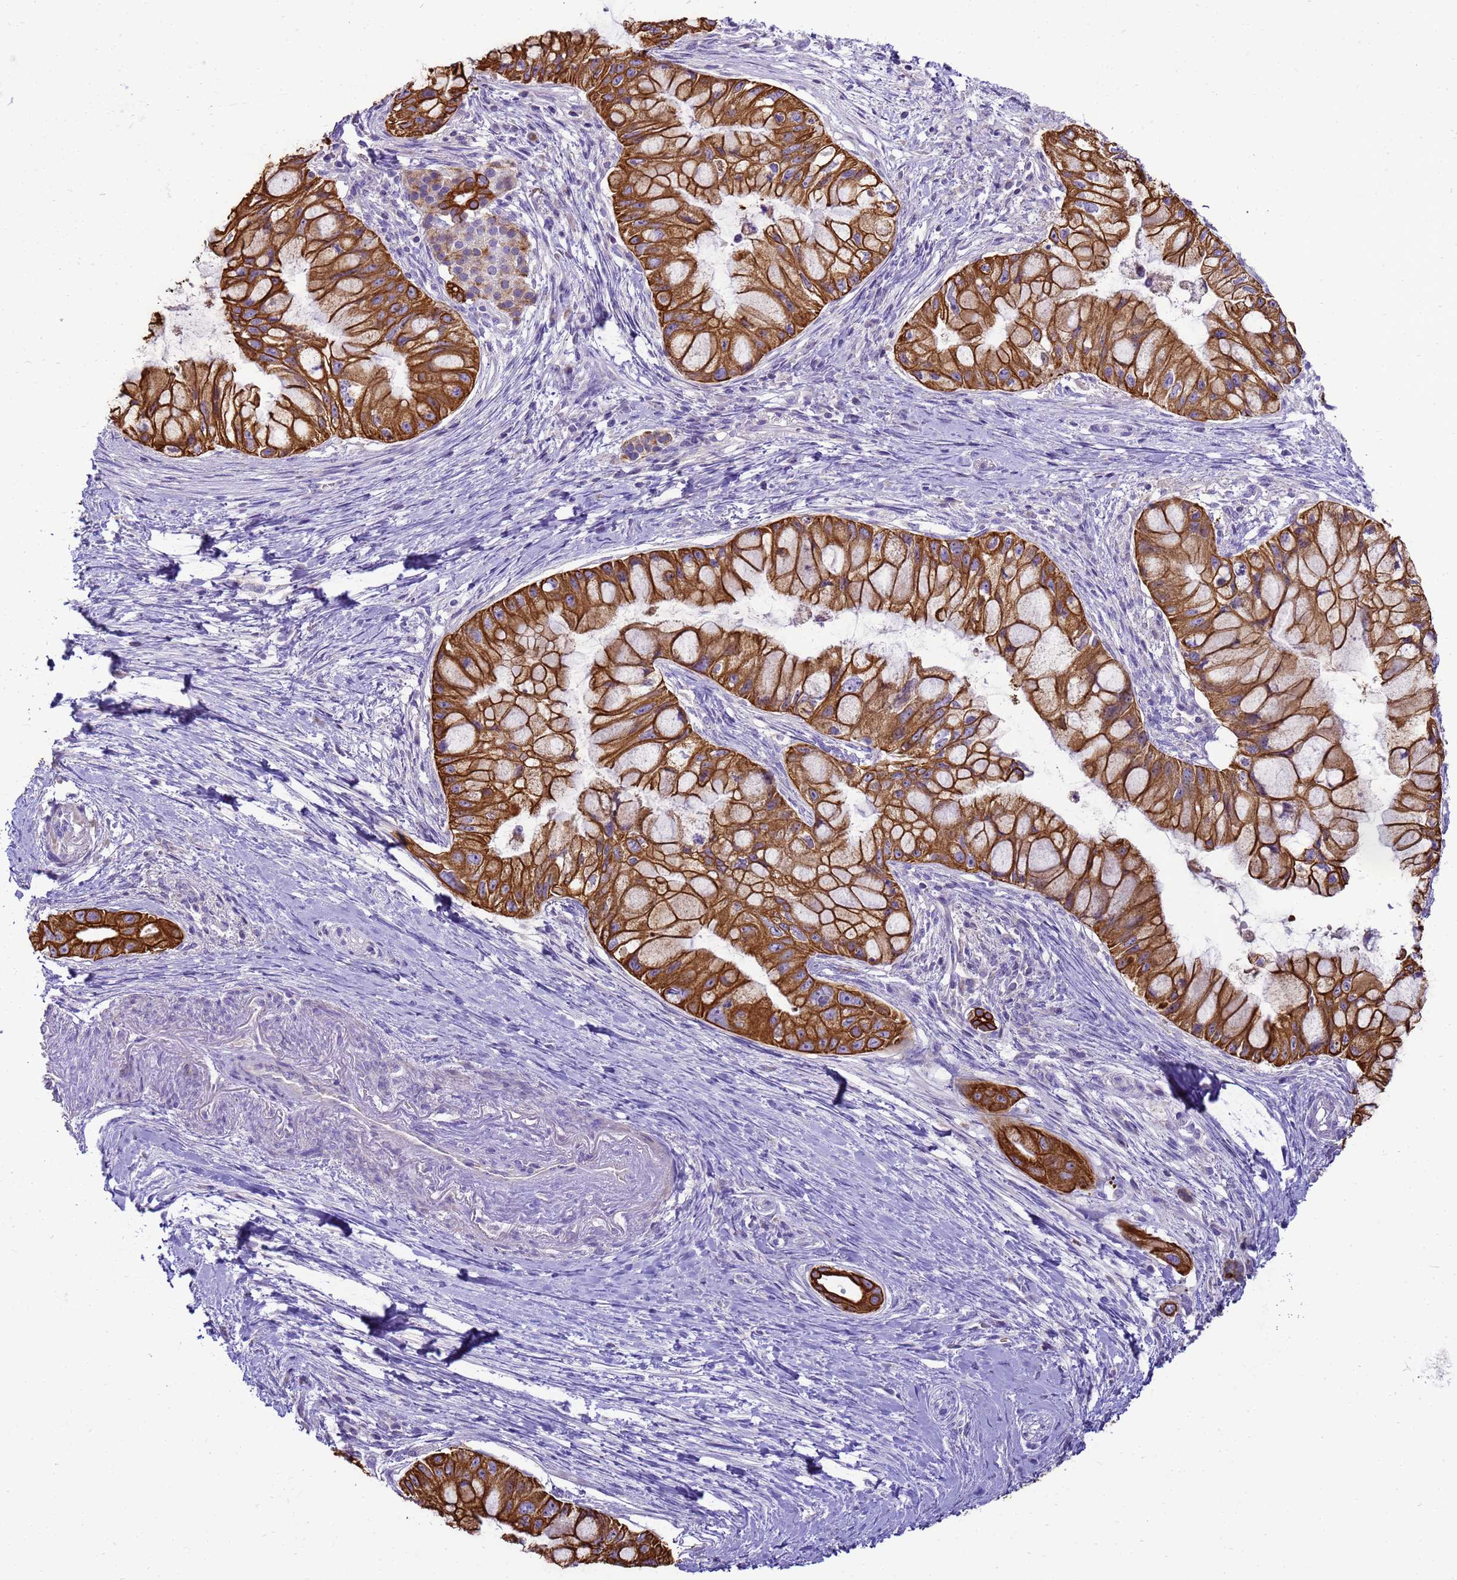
{"staining": {"intensity": "strong", "quantity": ">75%", "location": "cytoplasmic/membranous"}, "tissue": "pancreatic cancer", "cell_type": "Tumor cells", "image_type": "cancer", "snomed": [{"axis": "morphology", "description": "Adenocarcinoma, NOS"}, {"axis": "topography", "description": "Pancreas"}], "caption": "The immunohistochemical stain highlights strong cytoplasmic/membranous positivity in tumor cells of adenocarcinoma (pancreatic) tissue. Nuclei are stained in blue.", "gene": "PIEZO2", "patient": {"sex": "male", "age": 48}}